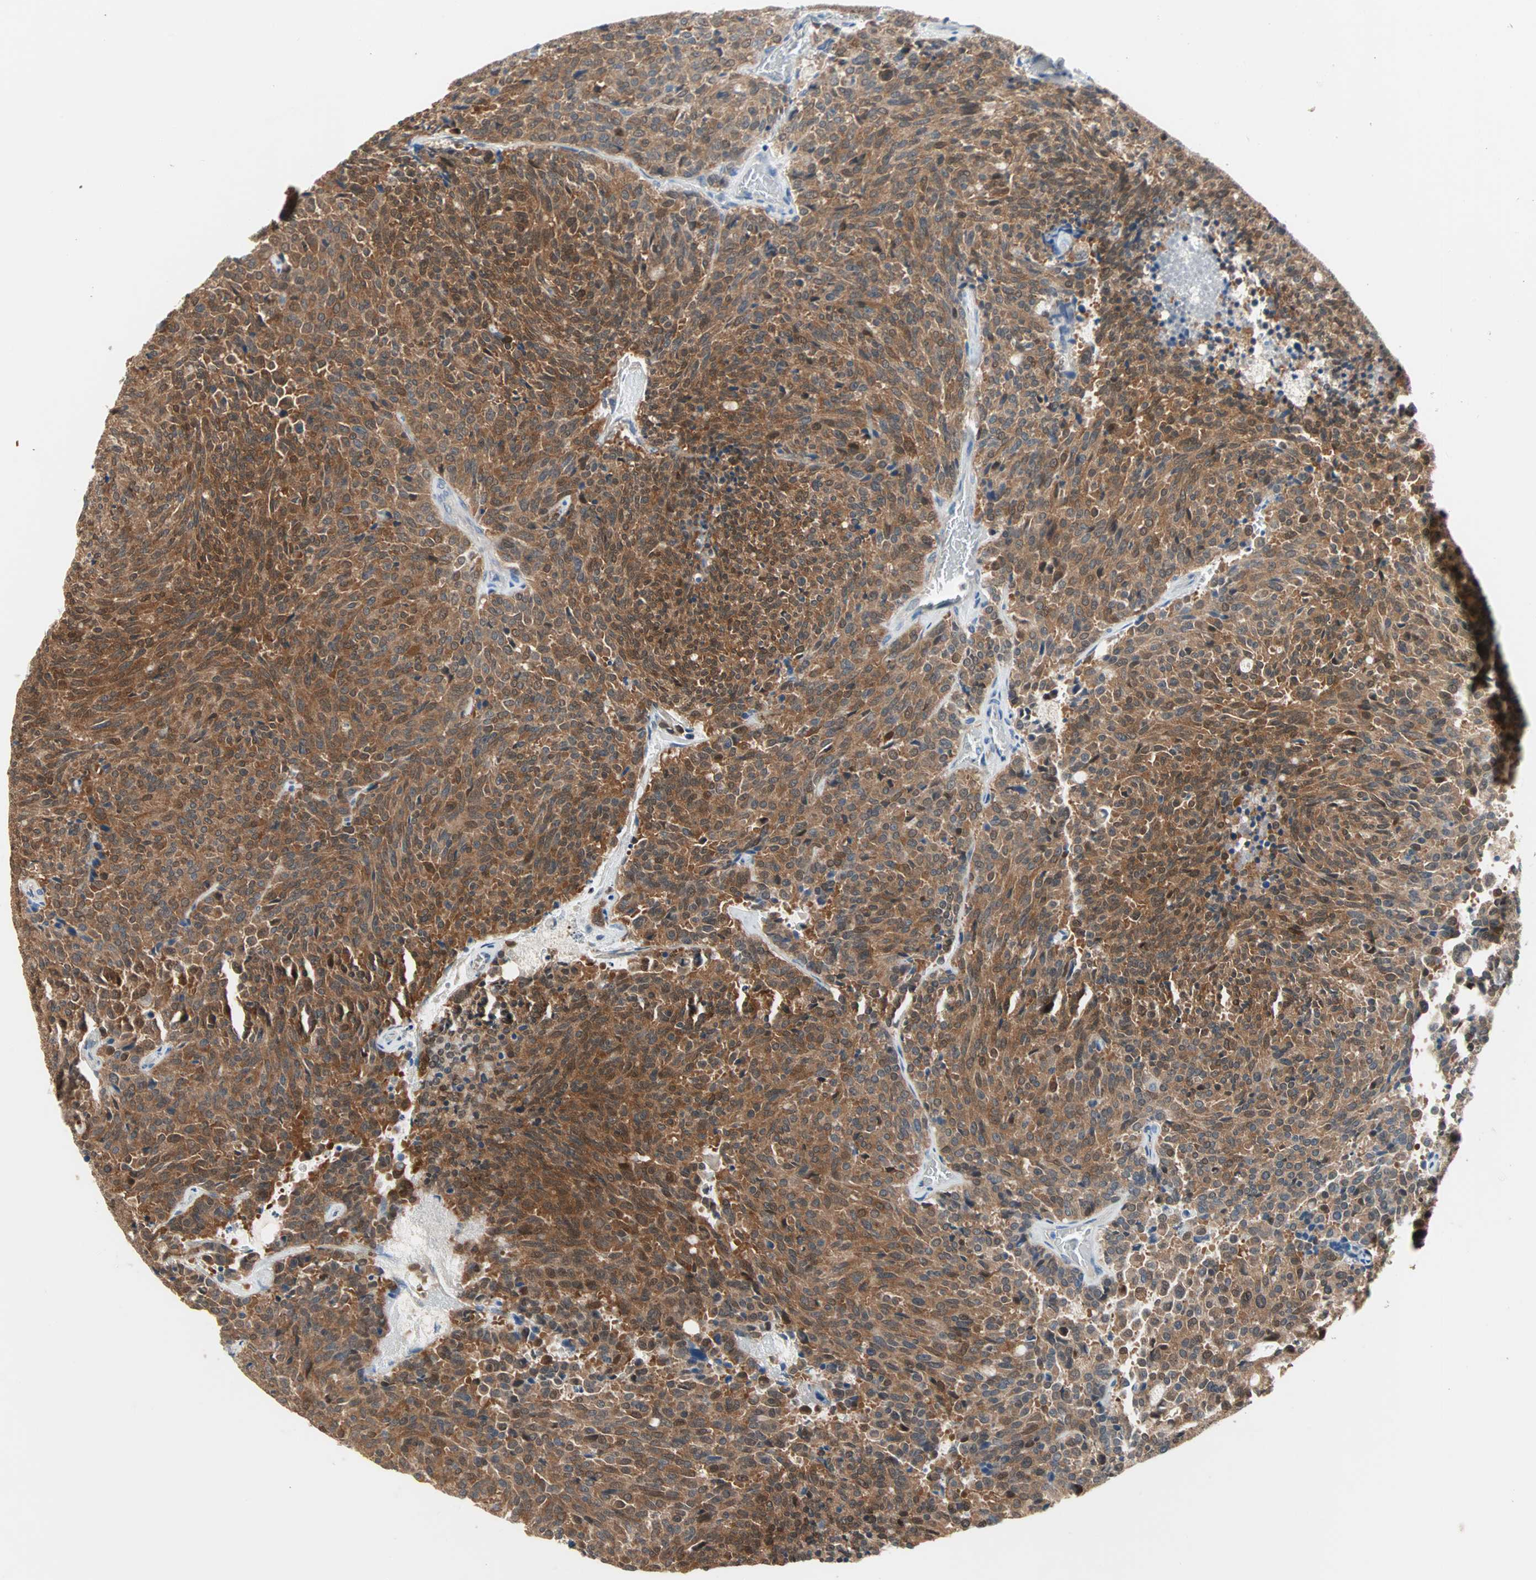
{"staining": {"intensity": "strong", "quantity": ">75%", "location": "cytoplasmic/membranous"}, "tissue": "carcinoid", "cell_type": "Tumor cells", "image_type": "cancer", "snomed": [{"axis": "morphology", "description": "Carcinoid, malignant, NOS"}, {"axis": "topography", "description": "Pancreas"}], "caption": "IHC photomicrograph of neoplastic tissue: carcinoid (malignant) stained using immunohistochemistry (IHC) shows high levels of strong protein expression localized specifically in the cytoplasmic/membranous of tumor cells, appearing as a cytoplasmic/membranous brown color.", "gene": "MPI", "patient": {"sex": "female", "age": 54}}